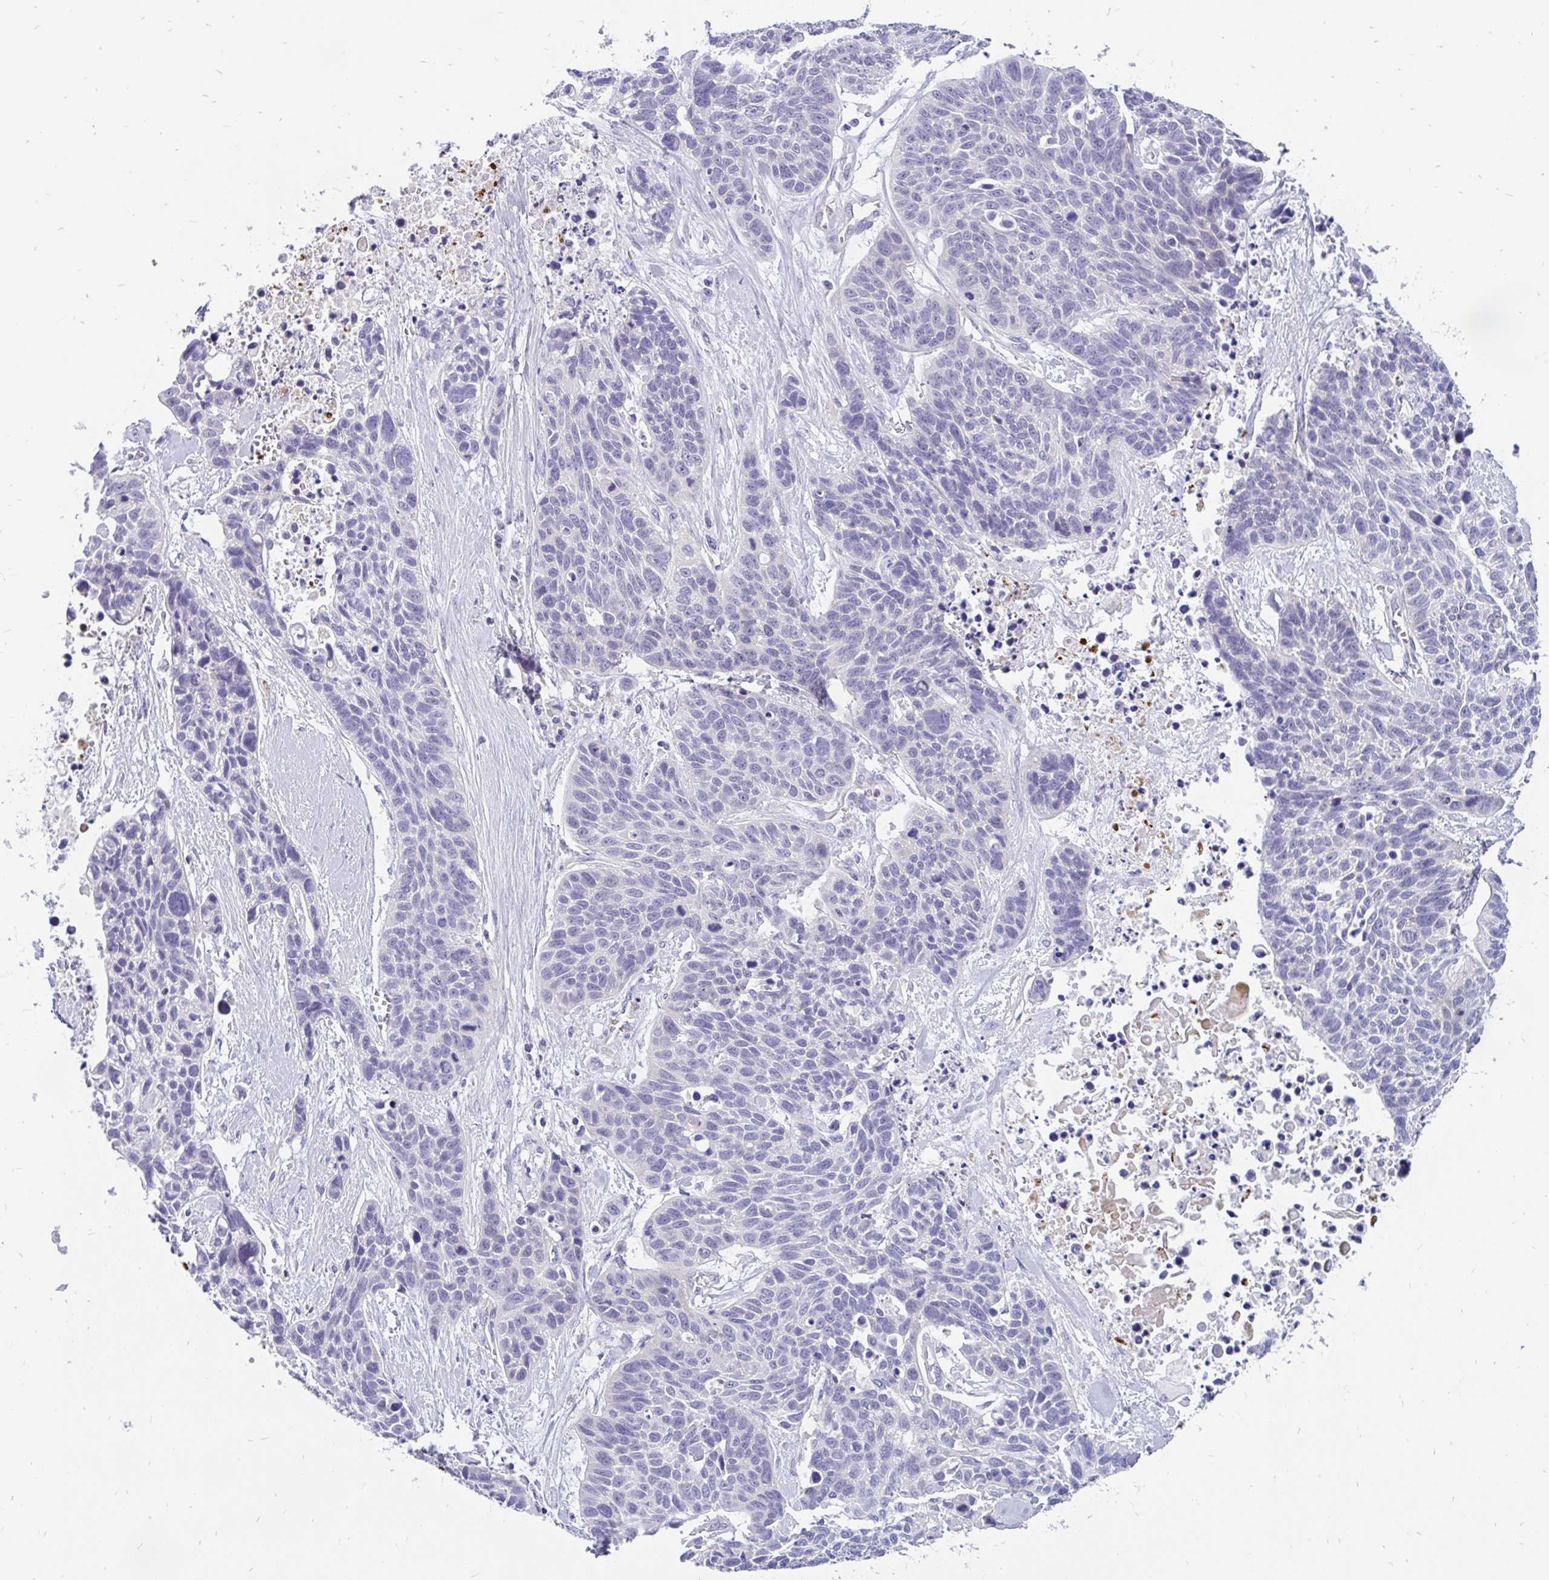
{"staining": {"intensity": "negative", "quantity": "none", "location": "none"}, "tissue": "lung cancer", "cell_type": "Tumor cells", "image_type": "cancer", "snomed": [{"axis": "morphology", "description": "Squamous cell carcinoma, NOS"}, {"axis": "topography", "description": "Lung"}], "caption": "High magnification brightfield microscopy of squamous cell carcinoma (lung) stained with DAB (3,3'-diaminobenzidine) (brown) and counterstained with hematoxylin (blue): tumor cells show no significant expression. Brightfield microscopy of immunohistochemistry stained with DAB (brown) and hematoxylin (blue), captured at high magnification.", "gene": "KIAA2013", "patient": {"sex": "male", "age": 62}}